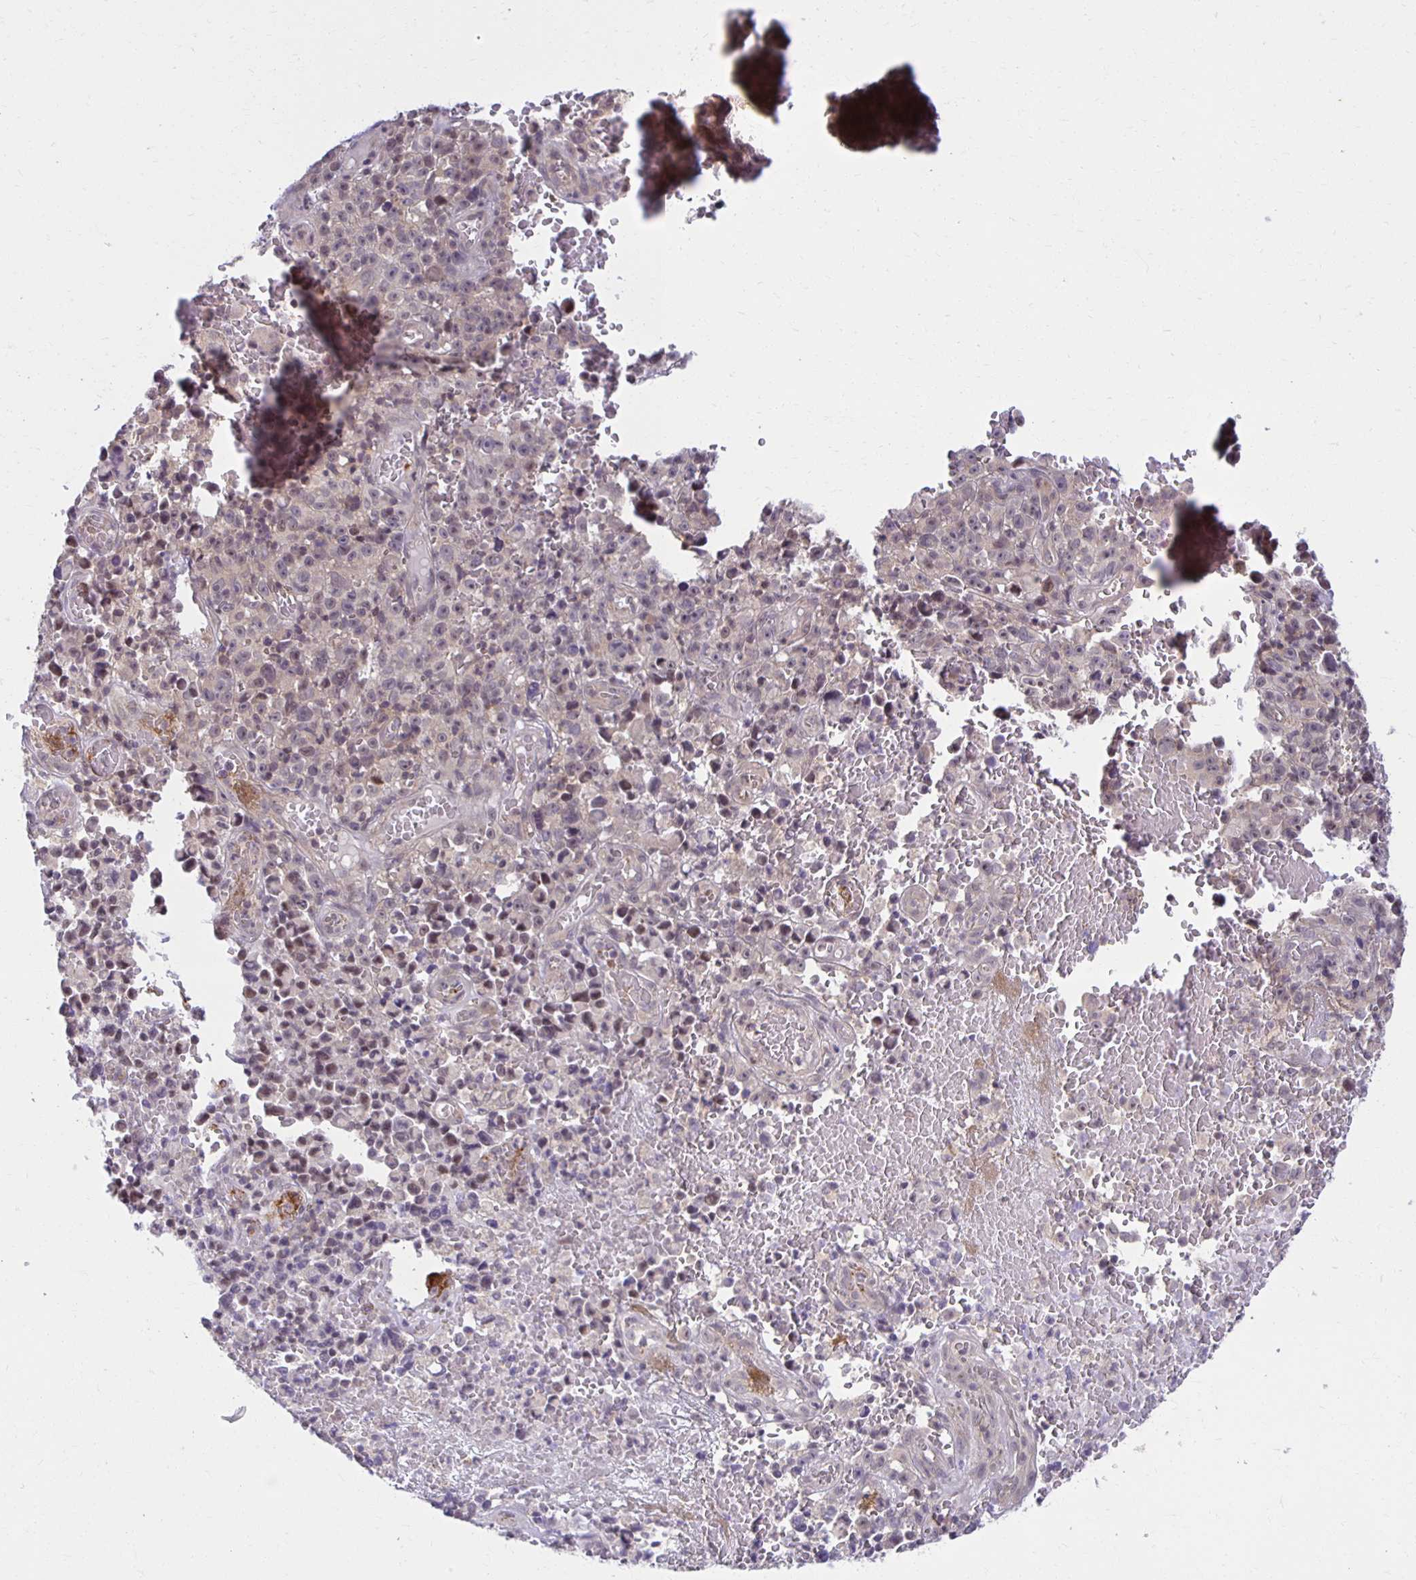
{"staining": {"intensity": "negative", "quantity": "none", "location": "none"}, "tissue": "melanoma", "cell_type": "Tumor cells", "image_type": "cancer", "snomed": [{"axis": "morphology", "description": "Malignant melanoma, NOS"}, {"axis": "topography", "description": "Skin"}], "caption": "IHC of melanoma reveals no positivity in tumor cells.", "gene": "MIEN1", "patient": {"sex": "female", "age": 82}}